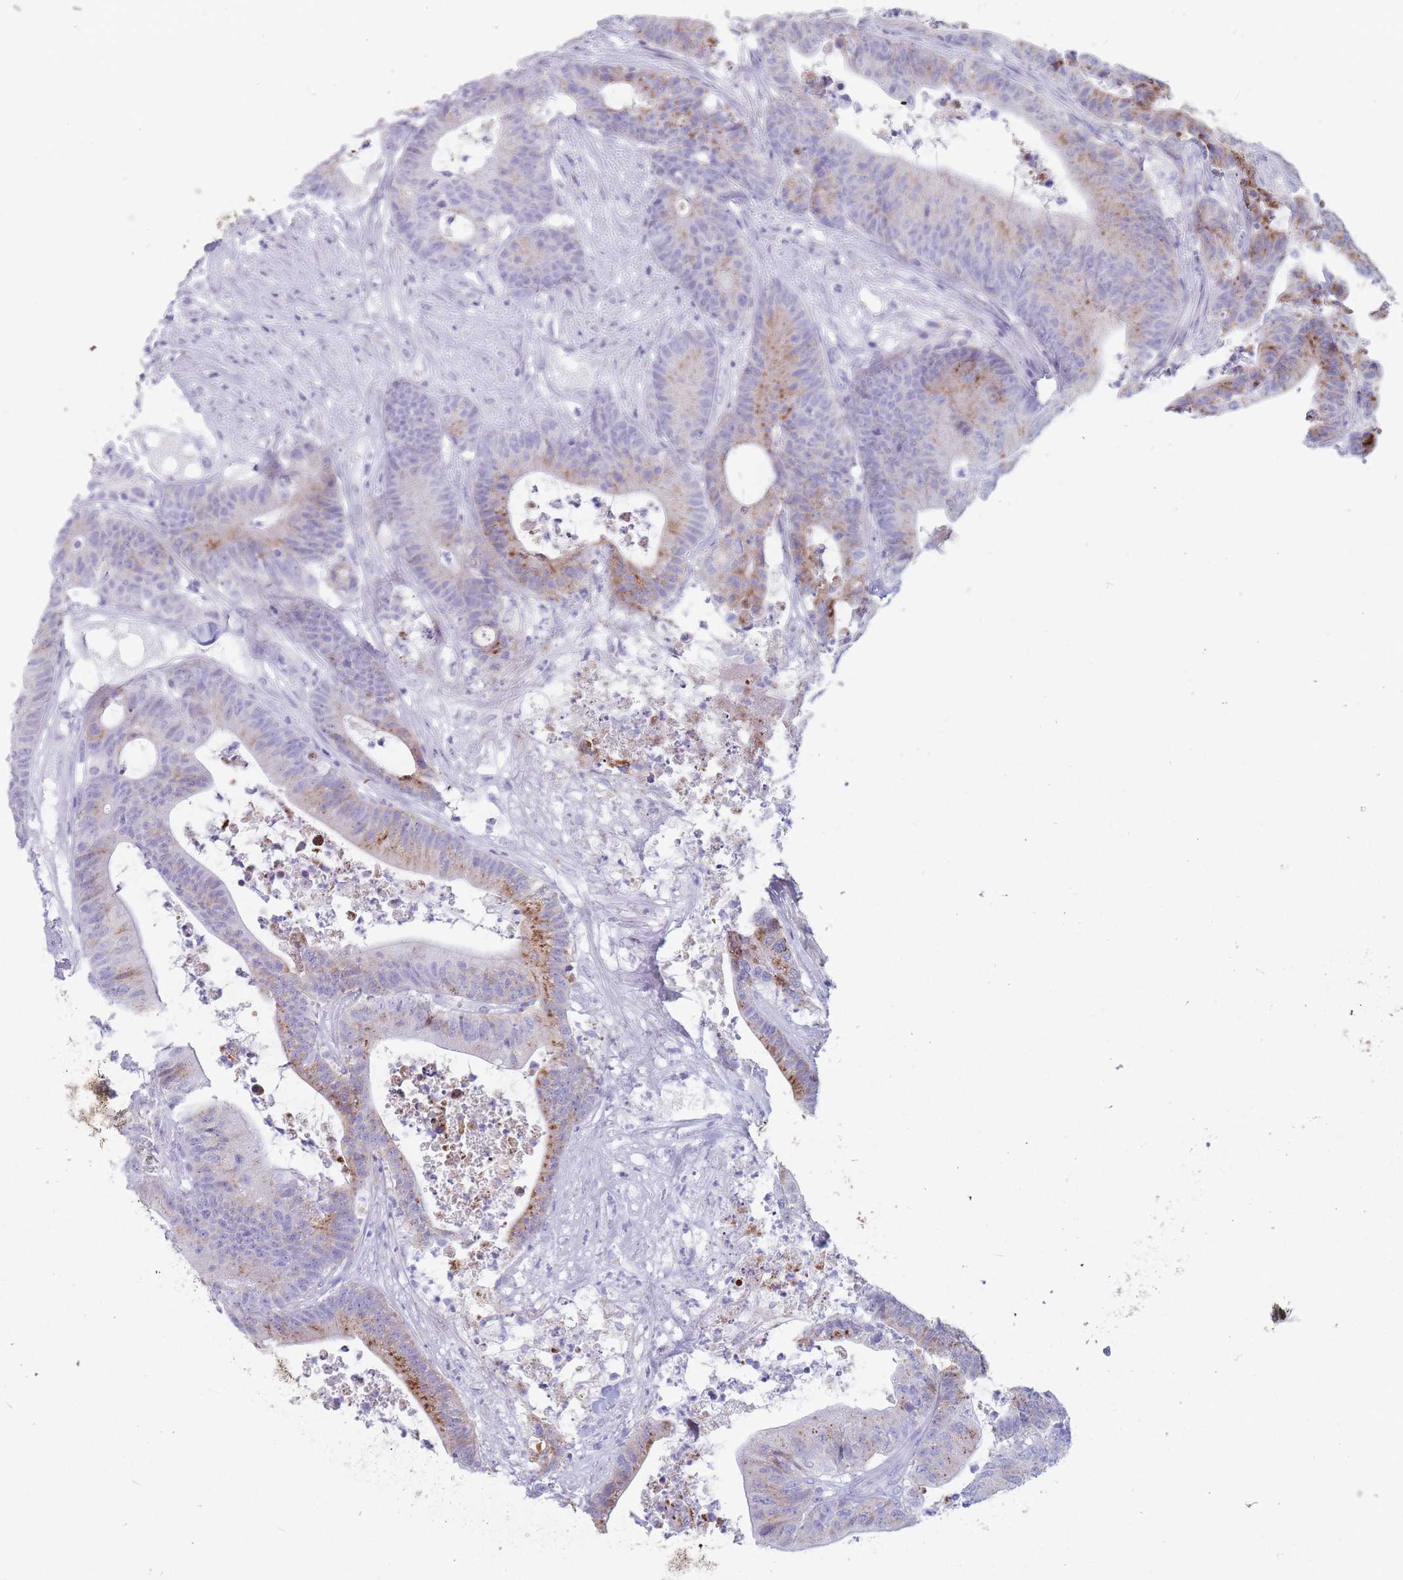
{"staining": {"intensity": "strong", "quantity": "25%-75%", "location": "cytoplasmic/membranous"}, "tissue": "colorectal cancer", "cell_type": "Tumor cells", "image_type": "cancer", "snomed": [{"axis": "morphology", "description": "Adenocarcinoma, NOS"}, {"axis": "topography", "description": "Colon"}], "caption": "Immunohistochemical staining of colorectal adenocarcinoma shows strong cytoplasmic/membranous protein positivity in approximately 25%-75% of tumor cells.", "gene": "ST3GAL5", "patient": {"sex": "female", "age": 84}}